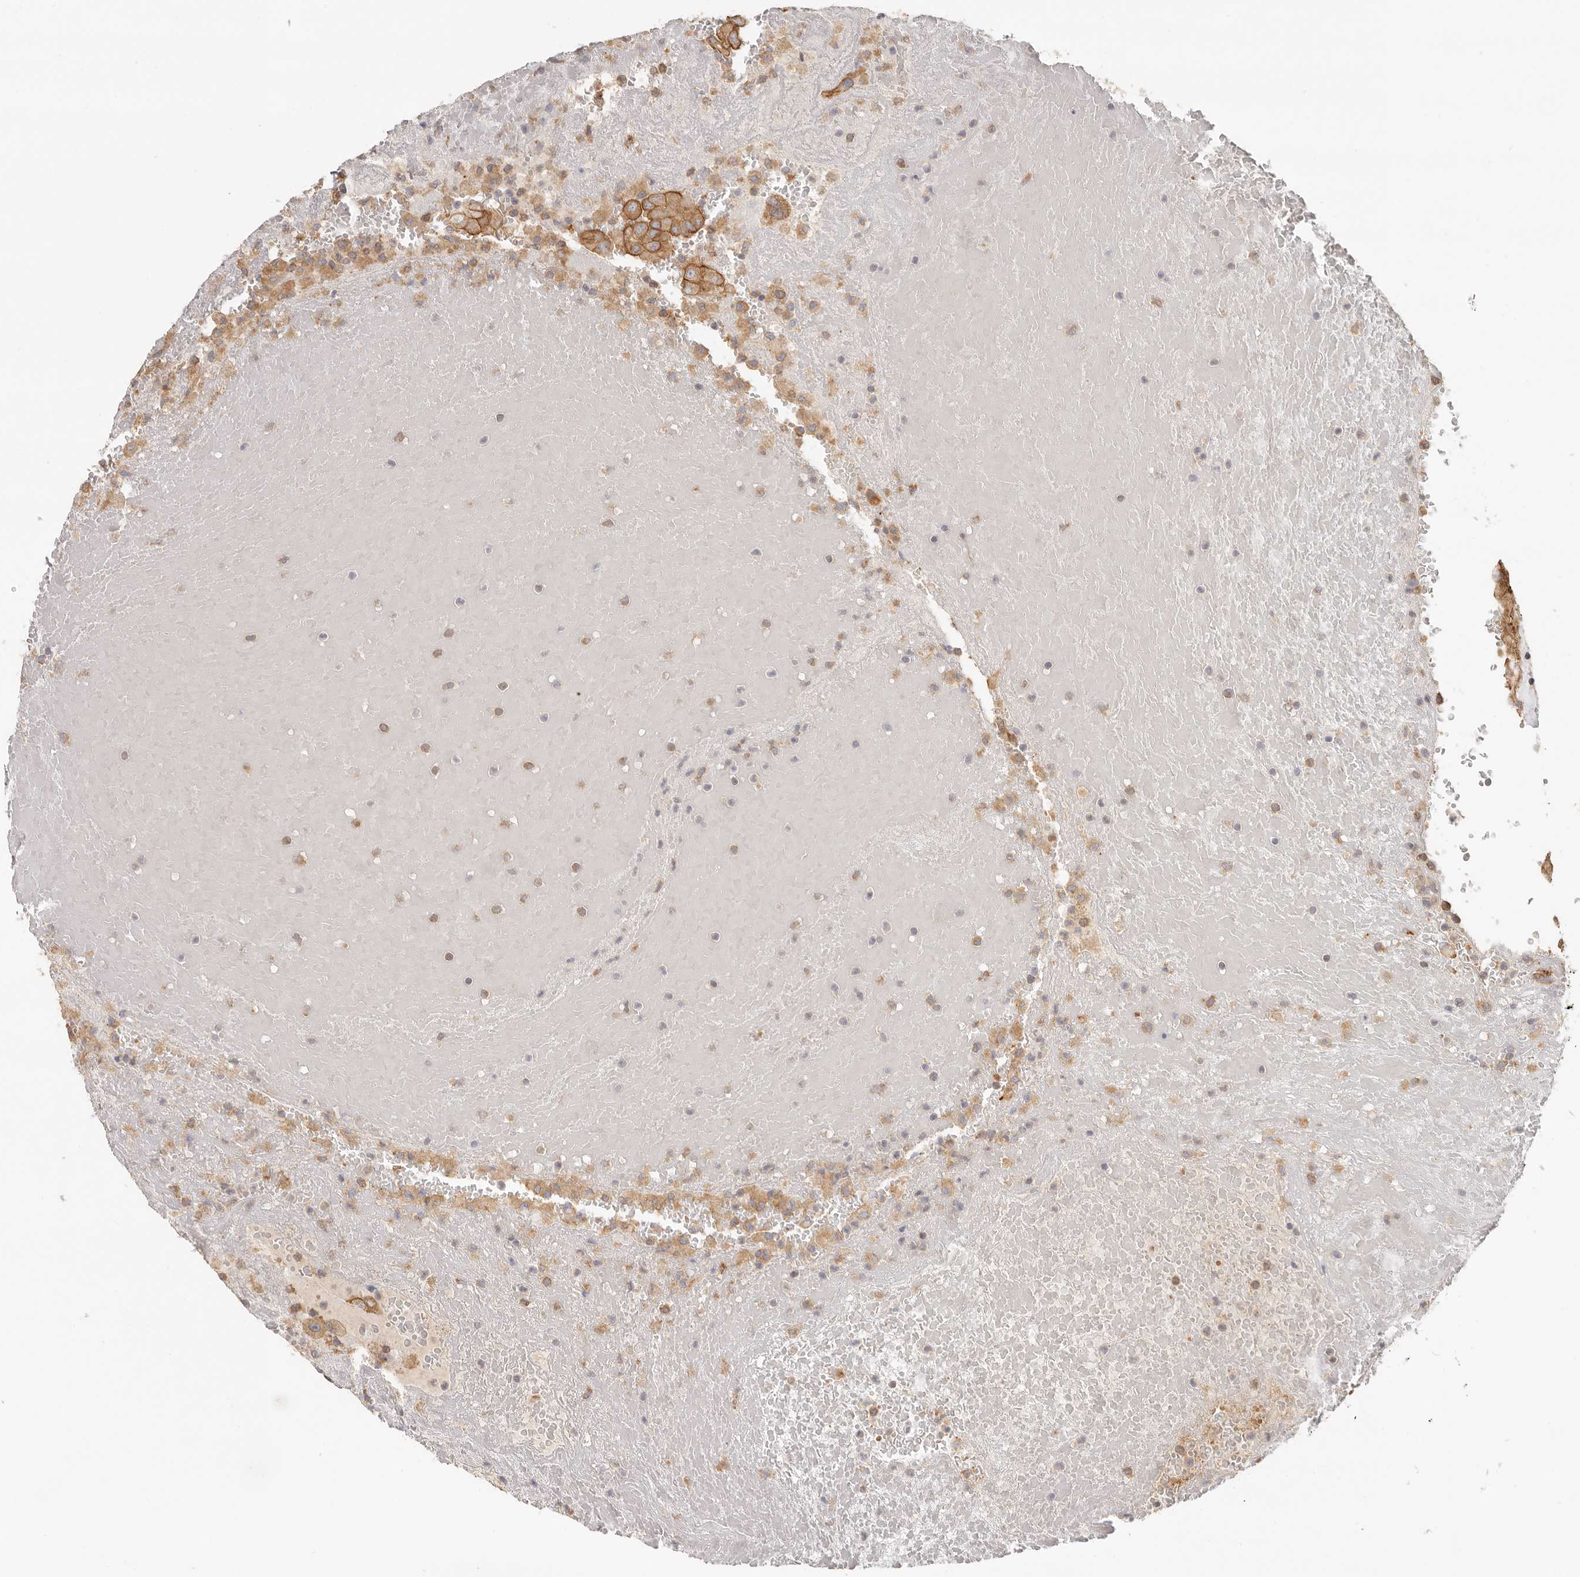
{"staining": {"intensity": "moderate", "quantity": ">75%", "location": "cytoplasmic/membranous"}, "tissue": "thyroid cancer", "cell_type": "Tumor cells", "image_type": "cancer", "snomed": [{"axis": "morphology", "description": "Papillary adenocarcinoma, NOS"}, {"axis": "topography", "description": "Thyroid gland"}], "caption": "Immunohistochemical staining of human papillary adenocarcinoma (thyroid) shows moderate cytoplasmic/membranous protein positivity in about >75% of tumor cells.", "gene": "ANXA9", "patient": {"sex": "male", "age": 77}}